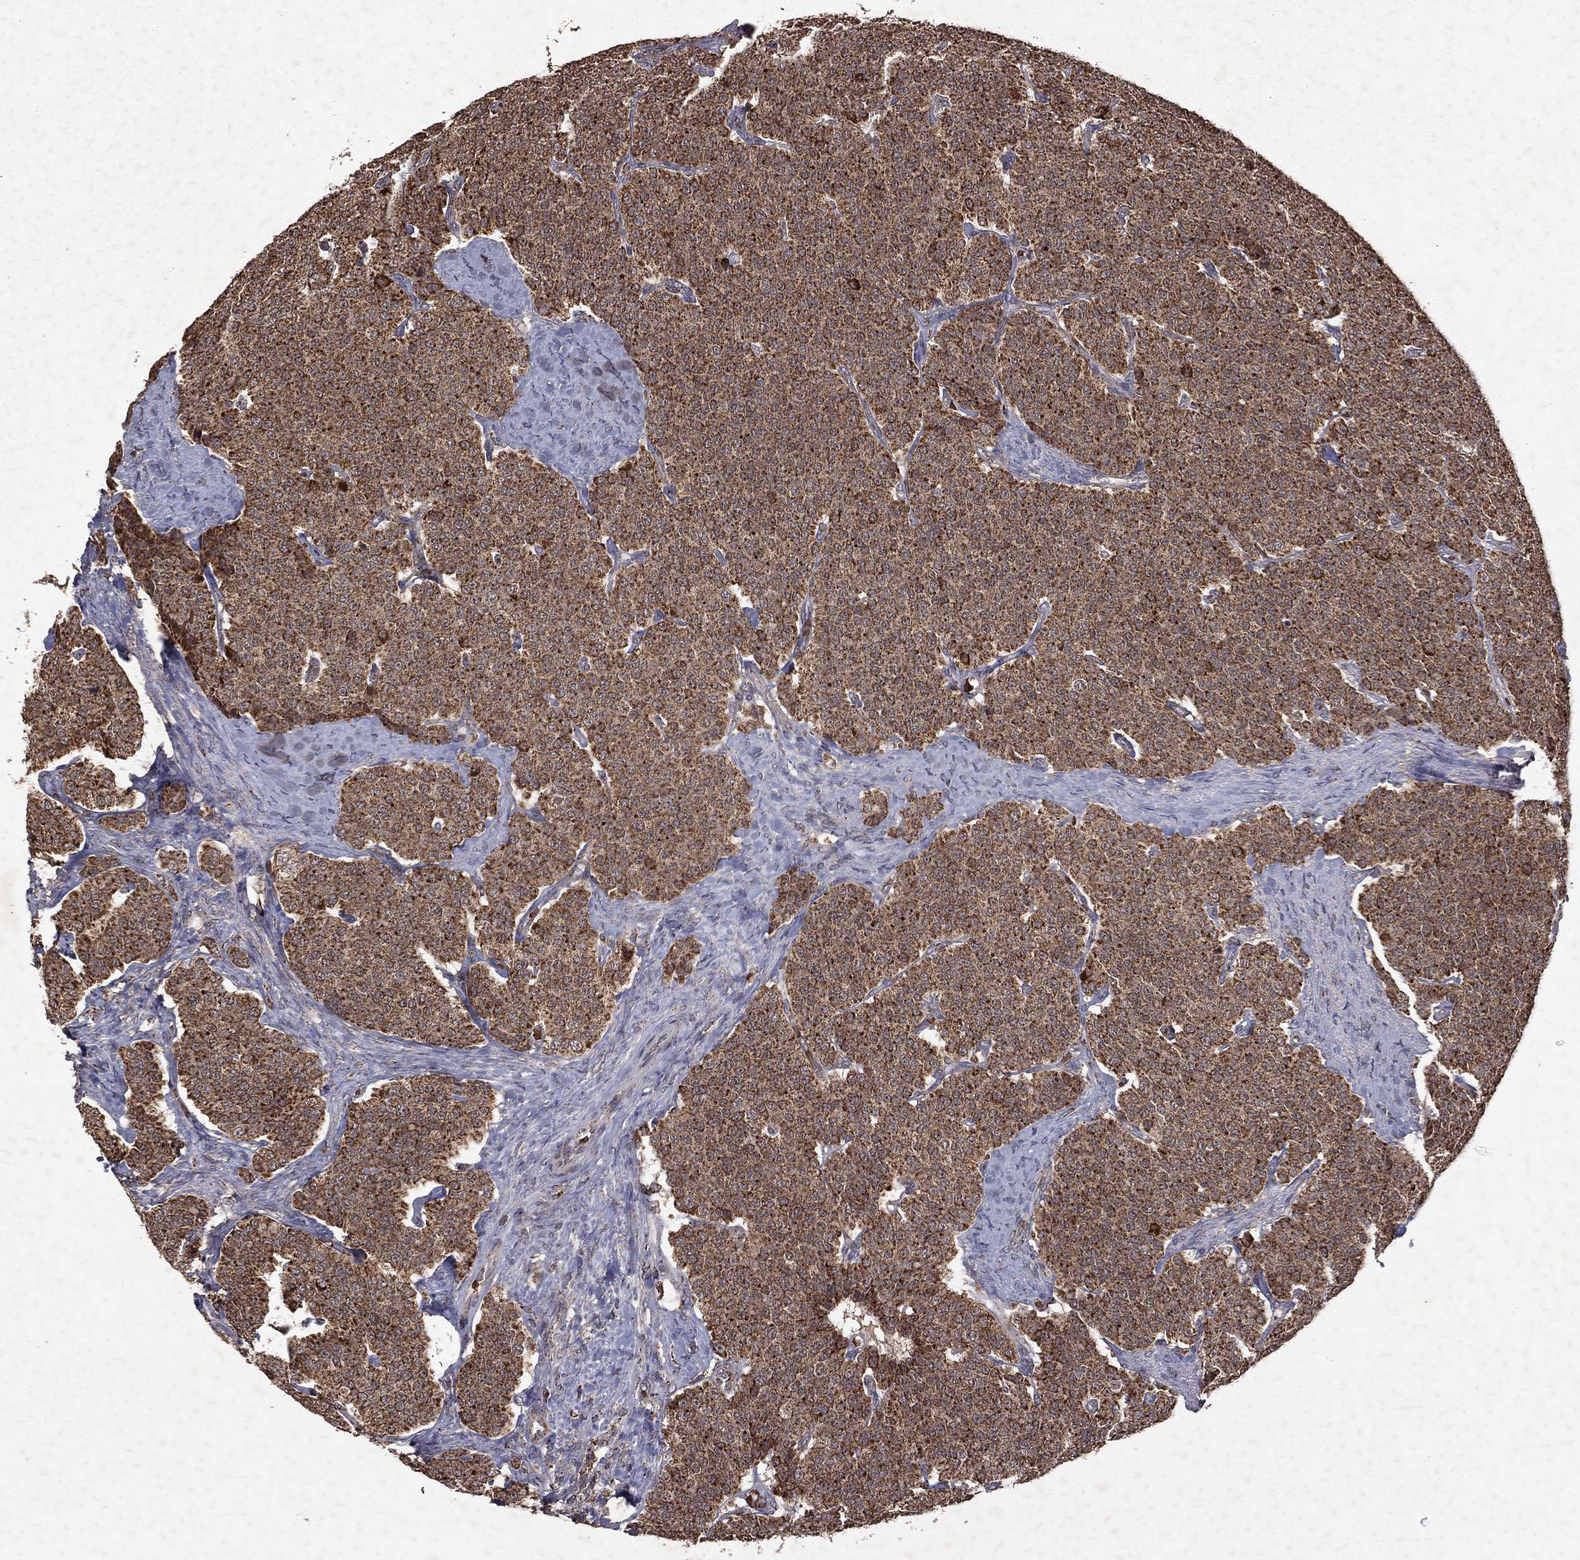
{"staining": {"intensity": "strong", "quantity": ">75%", "location": "cytoplasmic/membranous"}, "tissue": "carcinoid", "cell_type": "Tumor cells", "image_type": "cancer", "snomed": [{"axis": "morphology", "description": "Carcinoid, malignant, NOS"}, {"axis": "topography", "description": "Small intestine"}], "caption": "The photomicrograph reveals a brown stain indicating the presence of a protein in the cytoplasmic/membranous of tumor cells in carcinoid.", "gene": "PYROXD2", "patient": {"sex": "female", "age": 58}}